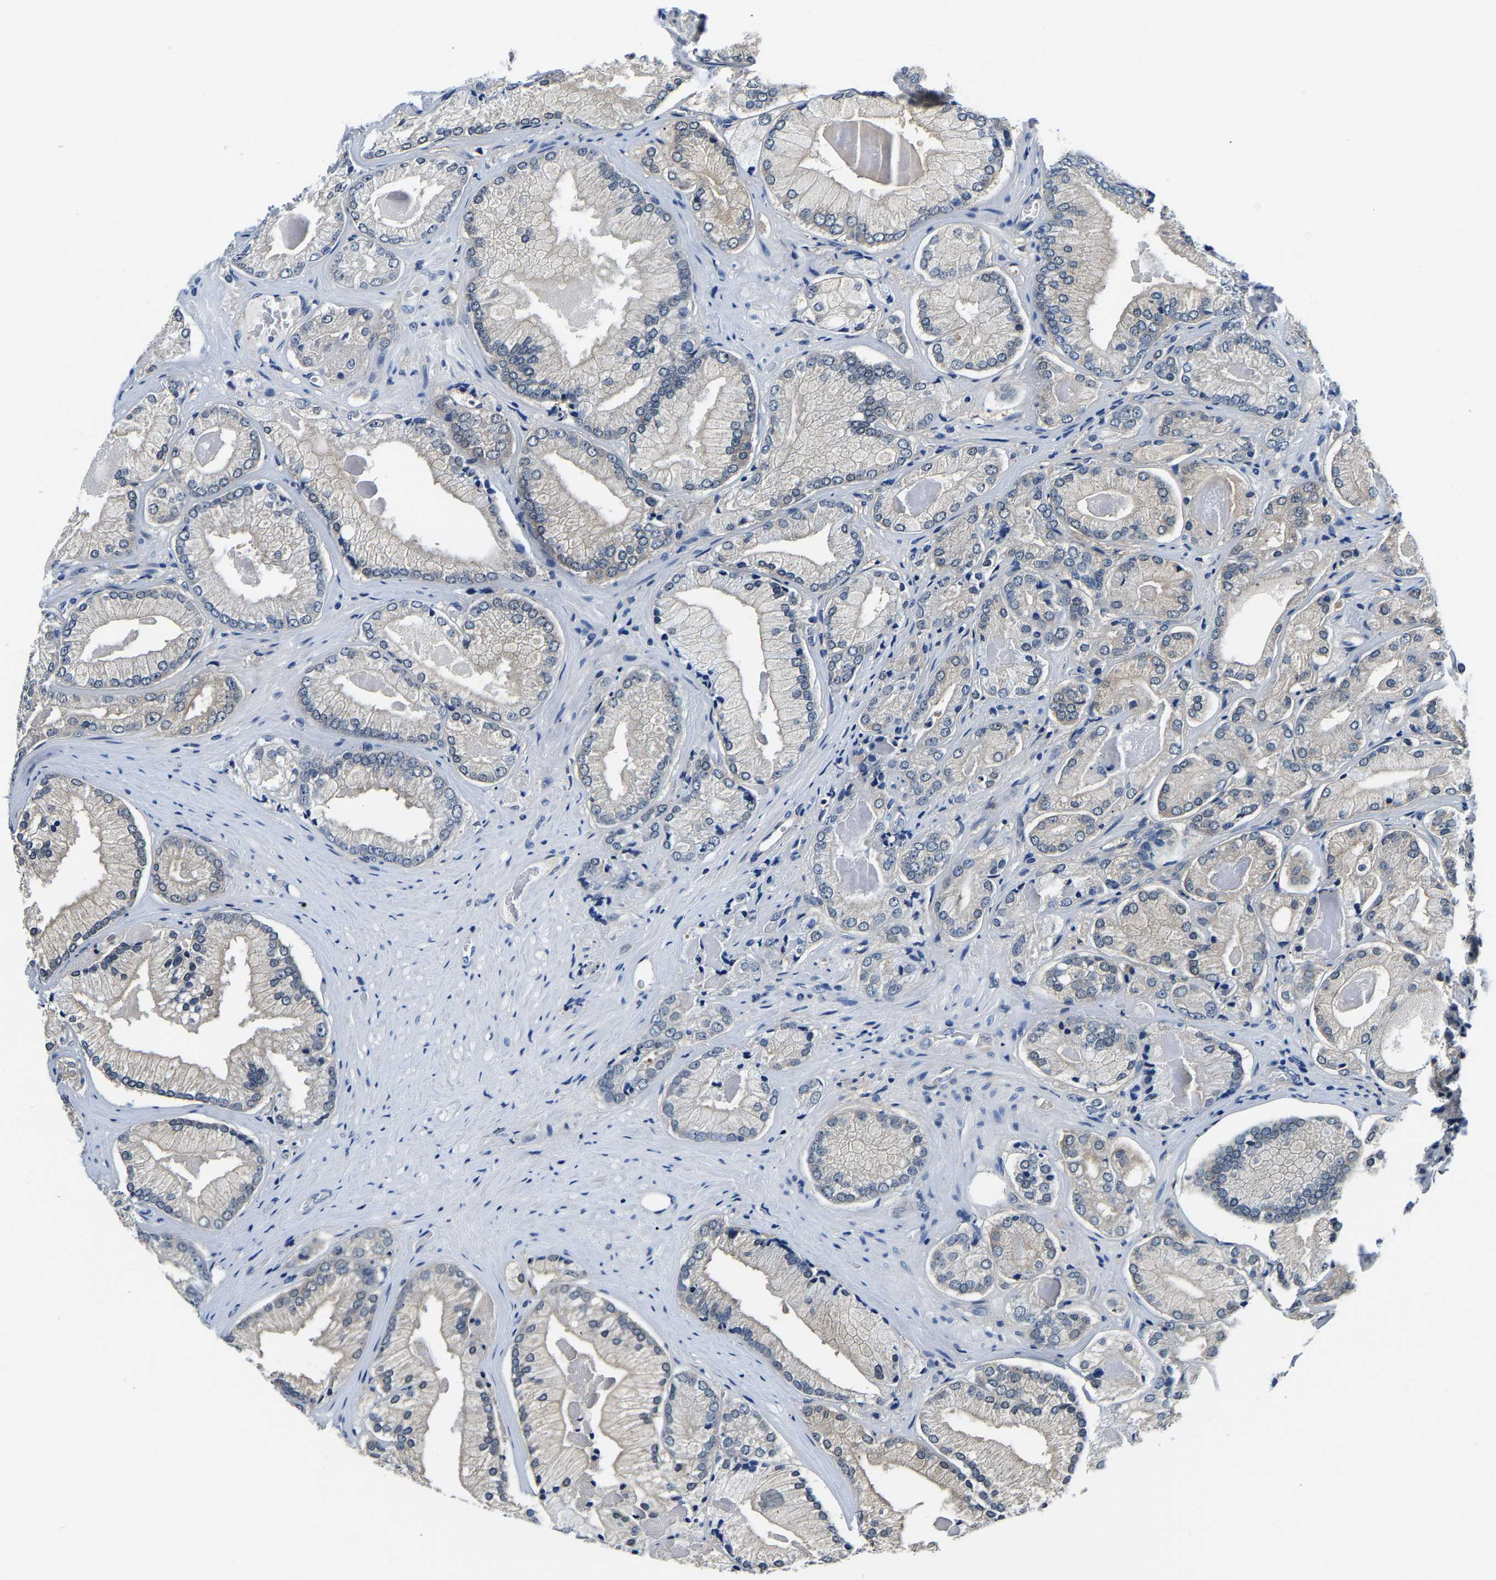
{"staining": {"intensity": "negative", "quantity": "none", "location": "none"}, "tissue": "prostate cancer", "cell_type": "Tumor cells", "image_type": "cancer", "snomed": [{"axis": "morphology", "description": "Adenocarcinoma, Low grade"}, {"axis": "topography", "description": "Prostate"}], "caption": "Immunohistochemical staining of prostate cancer (low-grade adenocarcinoma) reveals no significant staining in tumor cells.", "gene": "ACO1", "patient": {"sex": "male", "age": 65}}